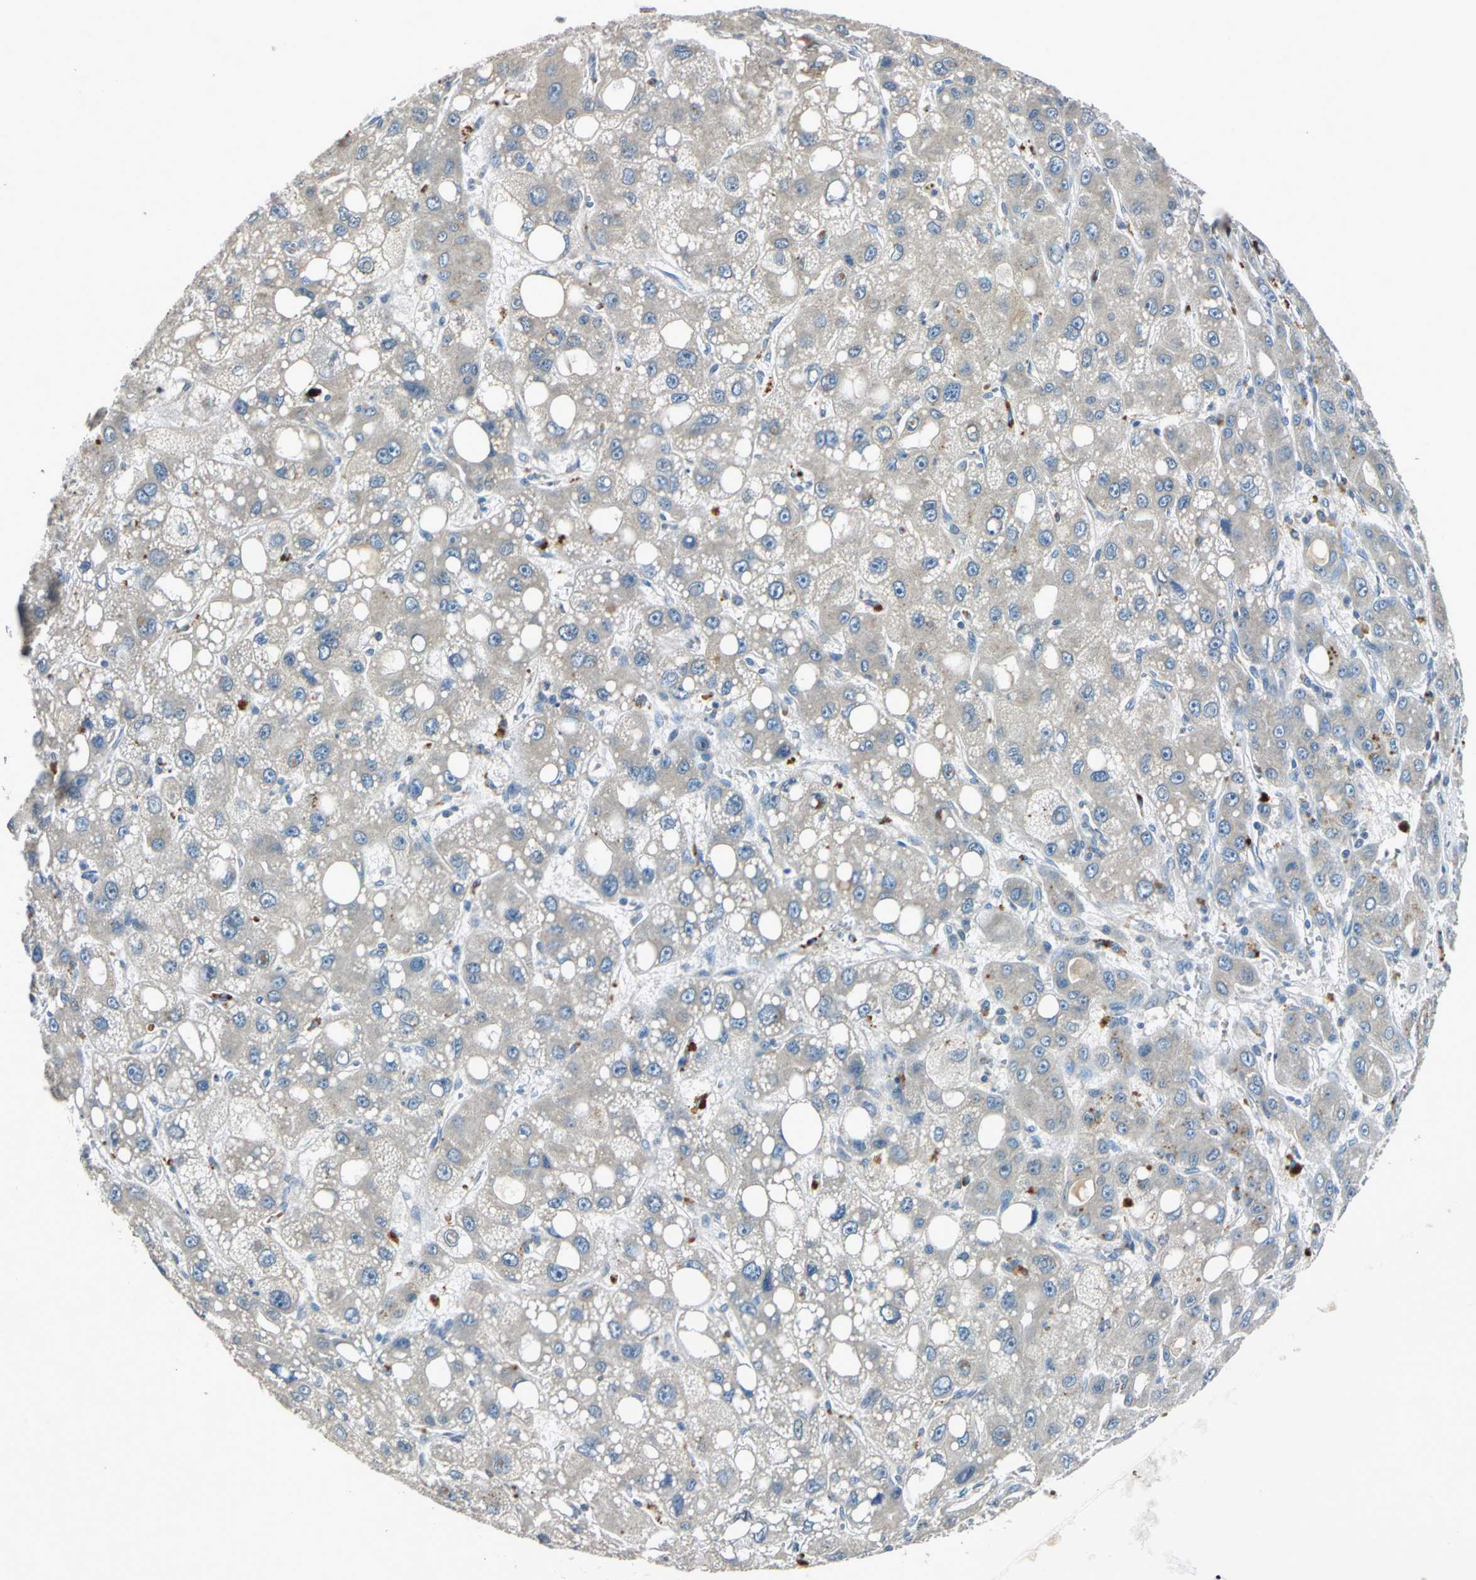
{"staining": {"intensity": "weak", "quantity": "25%-75%", "location": "cytoplasmic/membranous"}, "tissue": "liver cancer", "cell_type": "Tumor cells", "image_type": "cancer", "snomed": [{"axis": "morphology", "description": "Carcinoma, Hepatocellular, NOS"}, {"axis": "topography", "description": "Liver"}], "caption": "Tumor cells exhibit weak cytoplasmic/membranous expression in approximately 25%-75% of cells in hepatocellular carcinoma (liver).", "gene": "SLC2A13", "patient": {"sex": "male", "age": 55}}